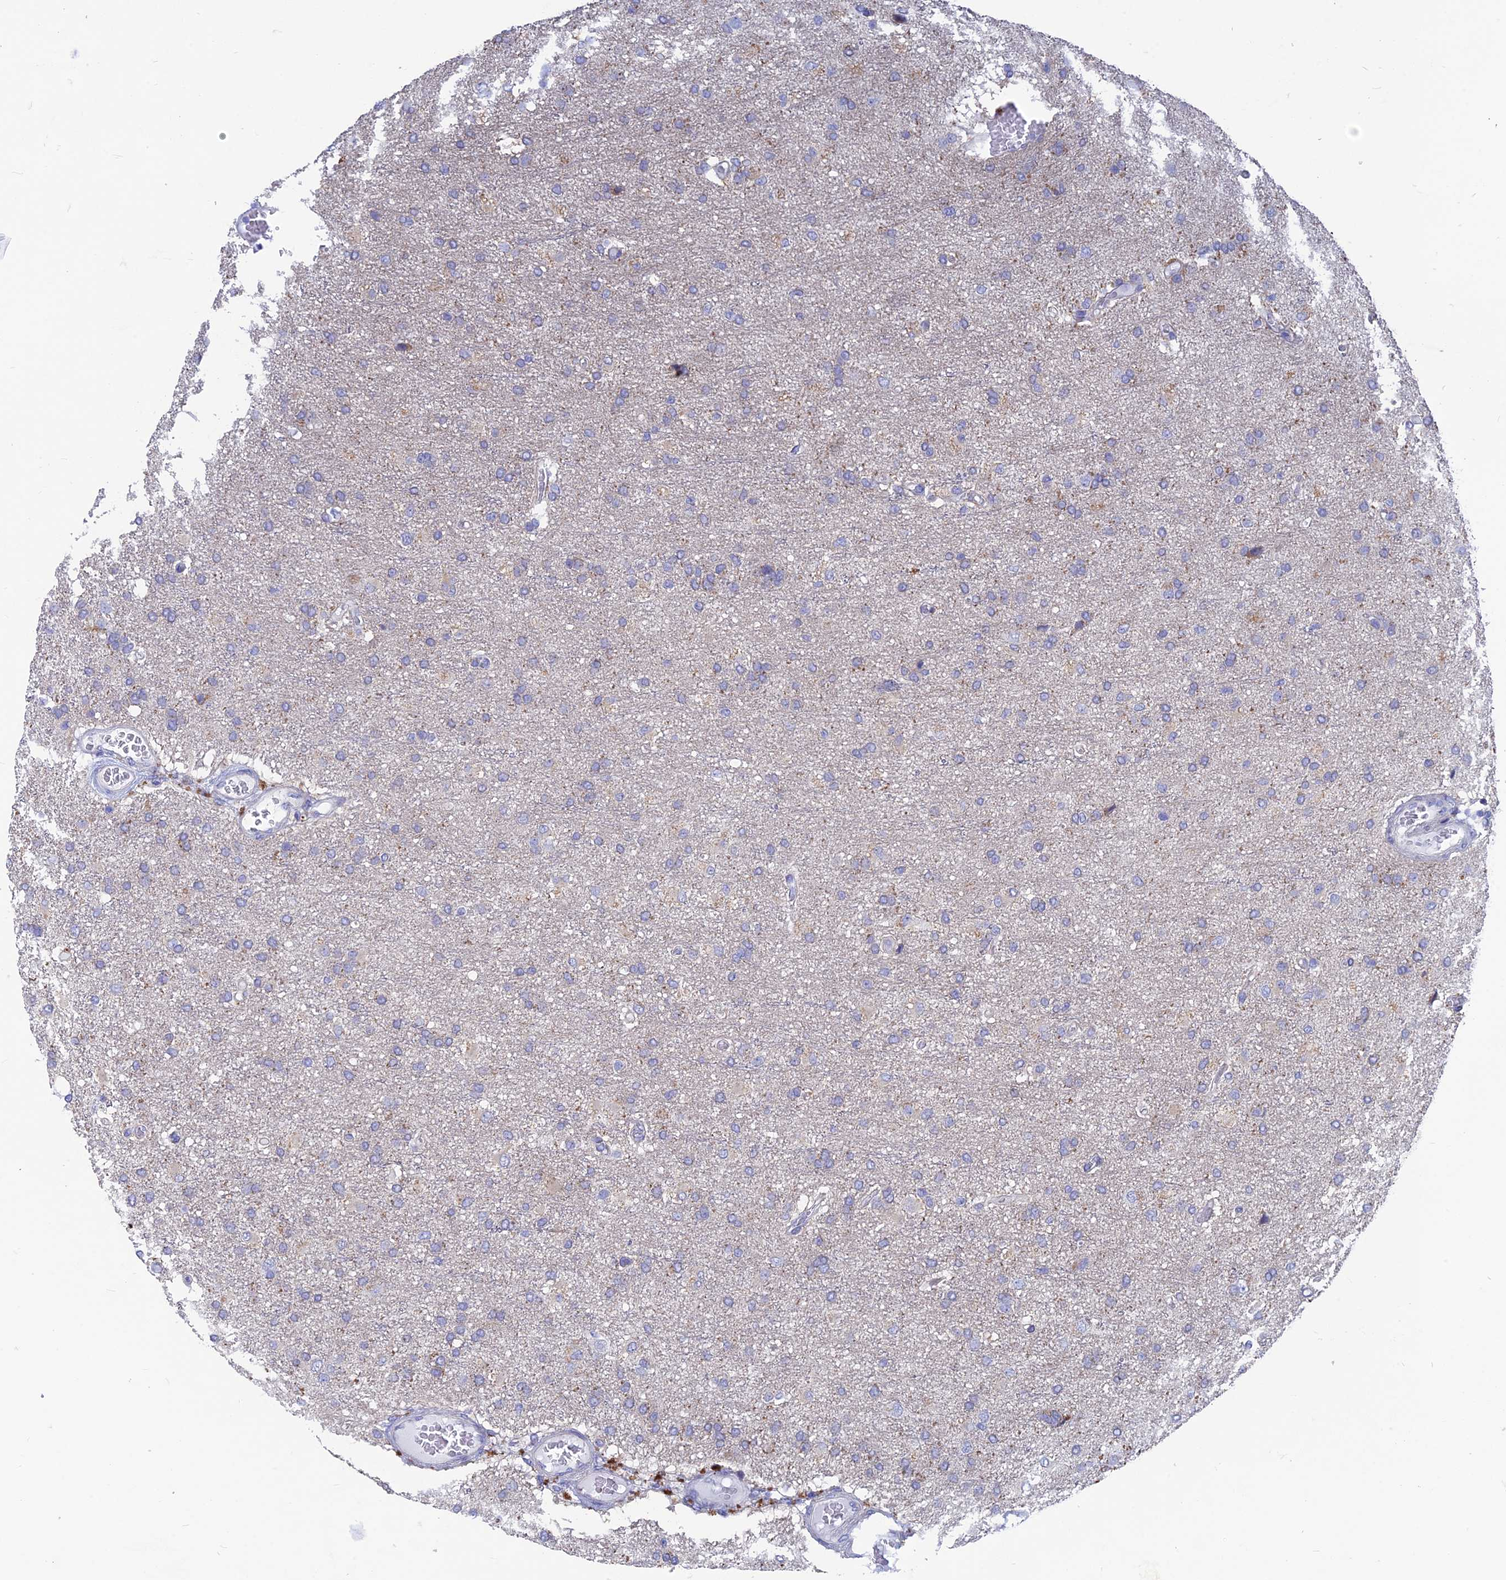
{"staining": {"intensity": "moderate", "quantity": "<25%", "location": "cytoplasmic/membranous"}, "tissue": "glioma", "cell_type": "Tumor cells", "image_type": "cancer", "snomed": [{"axis": "morphology", "description": "Glioma, malignant, High grade"}, {"axis": "topography", "description": "Brain"}], "caption": "High-power microscopy captured an IHC histopathology image of malignant high-grade glioma, revealing moderate cytoplasmic/membranous staining in approximately <25% of tumor cells. Using DAB (3,3'-diaminobenzidine) (brown) and hematoxylin (blue) stains, captured at high magnification using brightfield microscopy.", "gene": "AK4", "patient": {"sex": "female", "age": 74}}